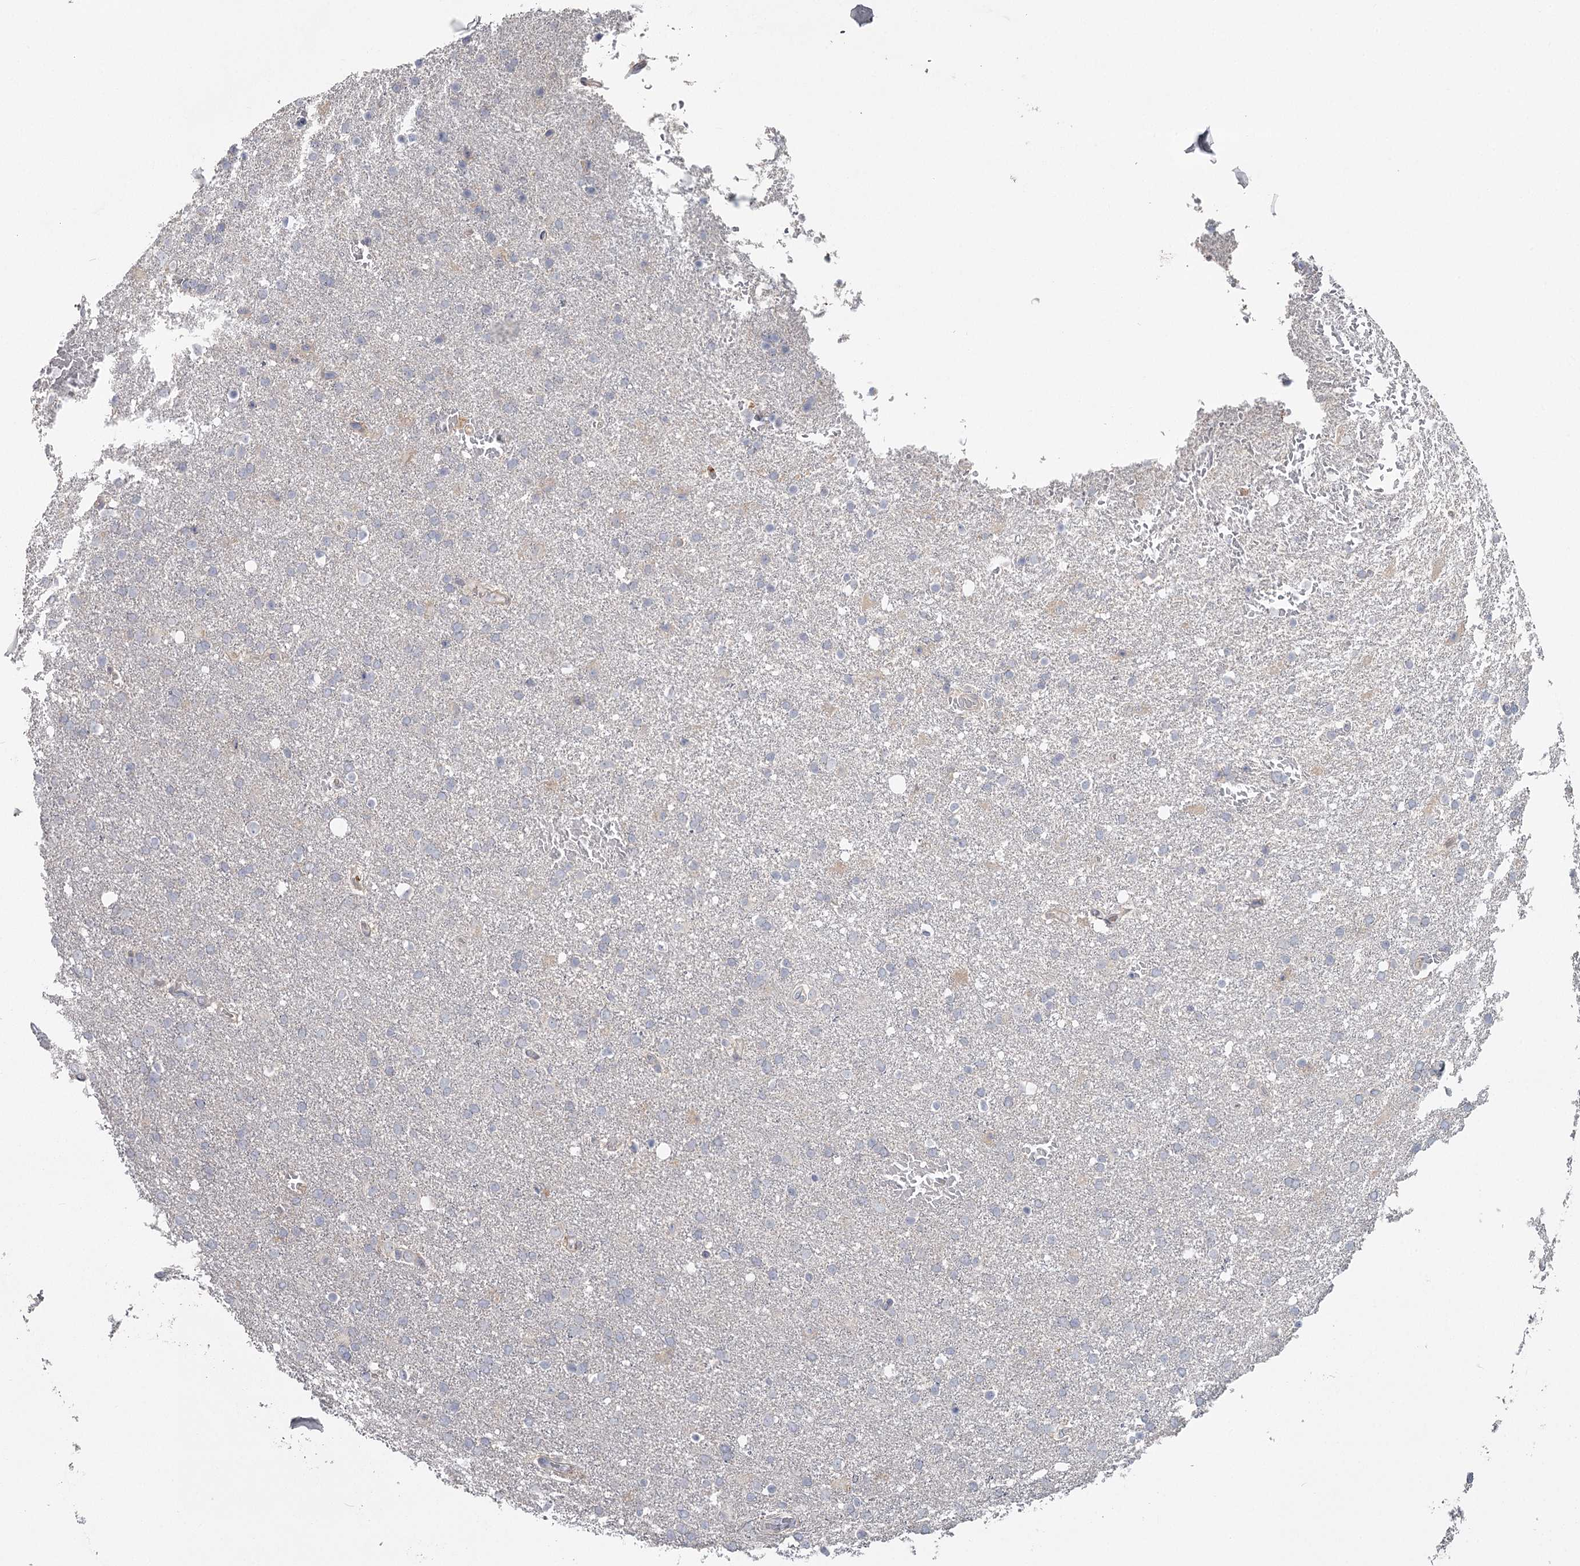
{"staining": {"intensity": "negative", "quantity": "none", "location": "none"}, "tissue": "glioma", "cell_type": "Tumor cells", "image_type": "cancer", "snomed": [{"axis": "morphology", "description": "Glioma, malignant, High grade"}, {"axis": "topography", "description": "Brain"}], "caption": "Glioma was stained to show a protein in brown. There is no significant staining in tumor cells. (DAB (3,3'-diaminobenzidine) immunohistochemistry (IHC), high magnification).", "gene": "DHRS9", "patient": {"sex": "male", "age": 72}}